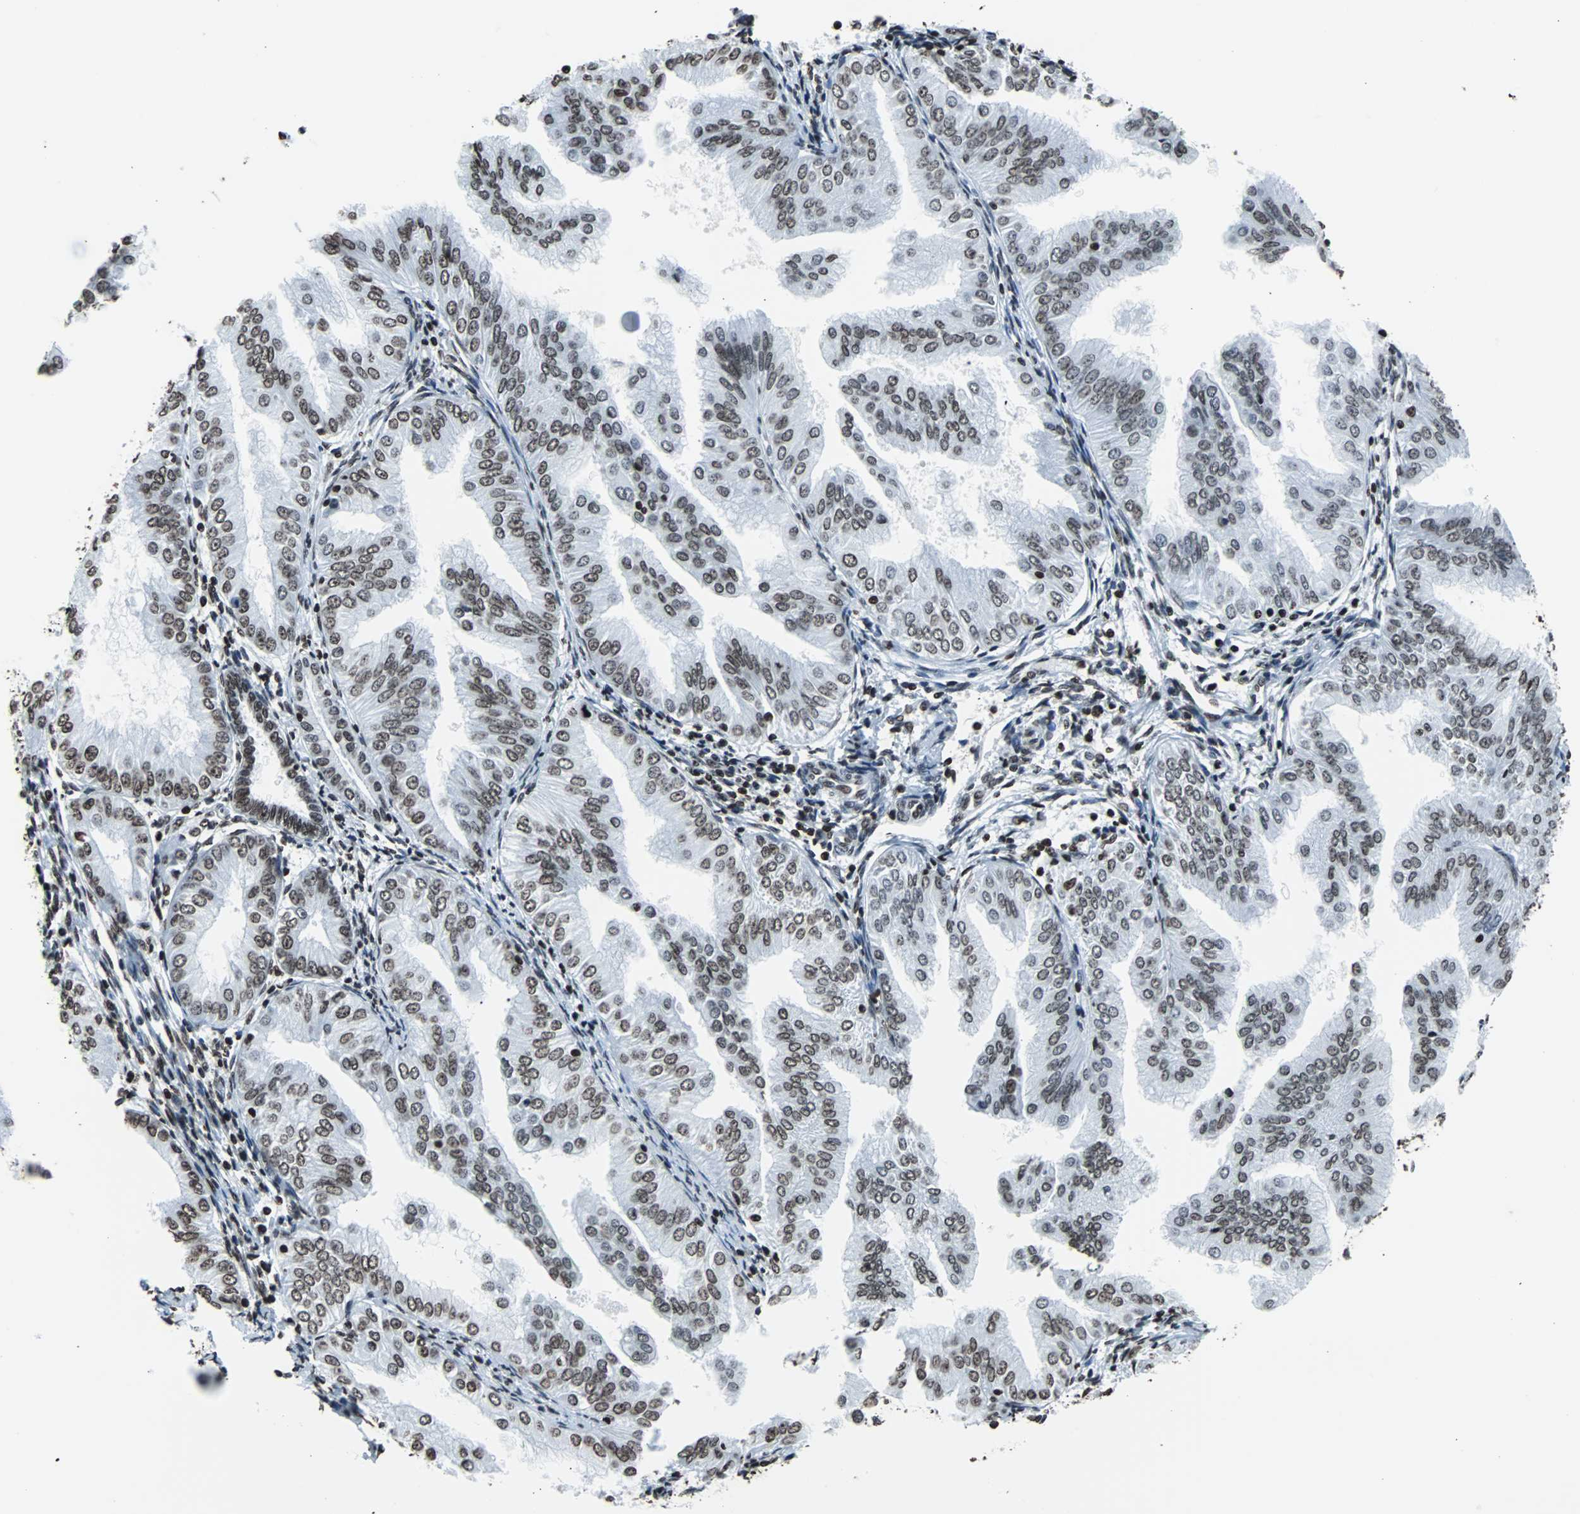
{"staining": {"intensity": "moderate", "quantity": ">75%", "location": "nuclear"}, "tissue": "endometrial cancer", "cell_type": "Tumor cells", "image_type": "cancer", "snomed": [{"axis": "morphology", "description": "Adenocarcinoma, NOS"}, {"axis": "topography", "description": "Endometrium"}], "caption": "Tumor cells display medium levels of moderate nuclear expression in approximately >75% of cells in human adenocarcinoma (endometrial).", "gene": "H2BC18", "patient": {"sex": "female", "age": 53}}